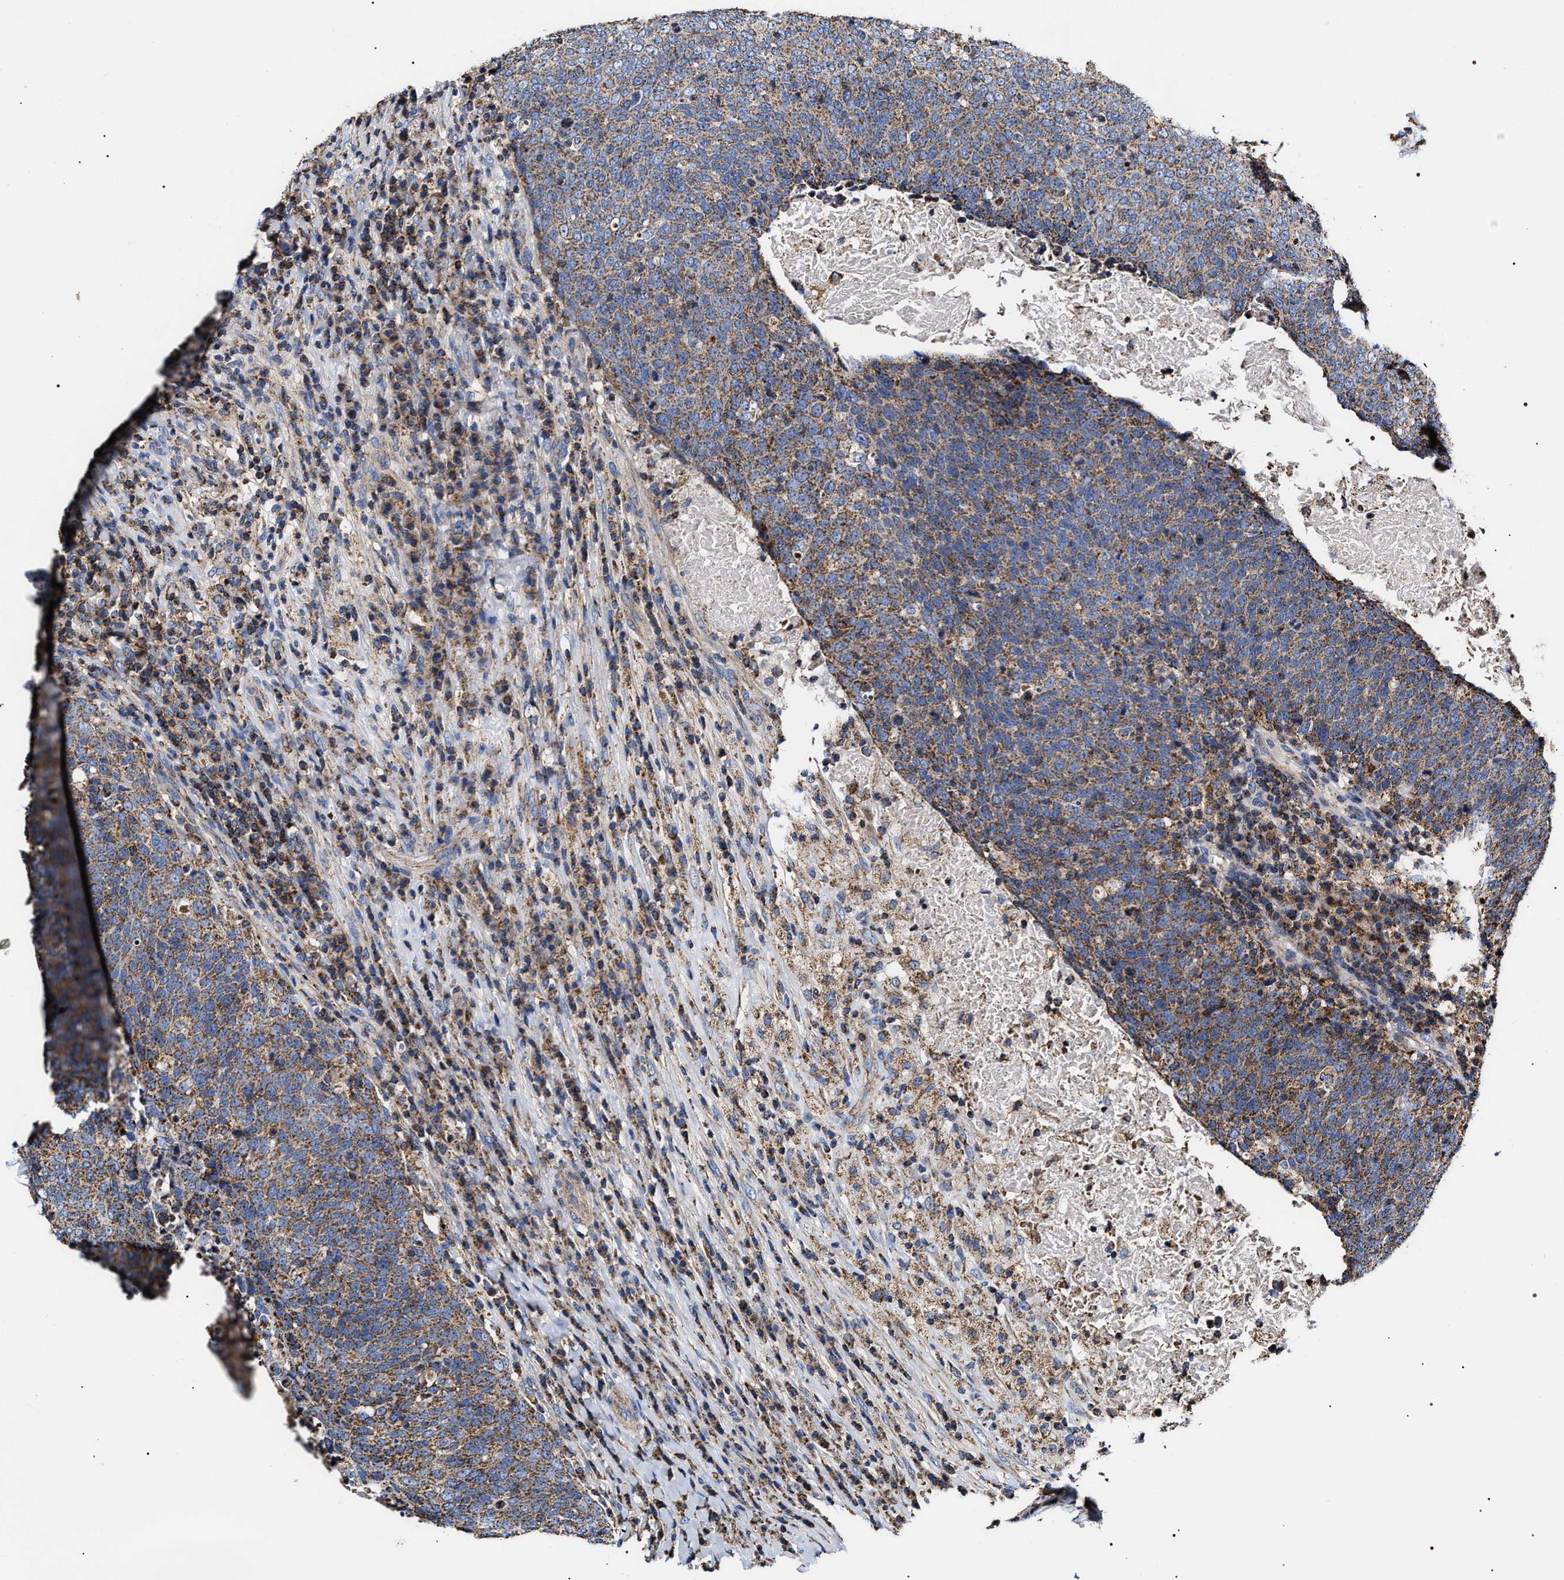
{"staining": {"intensity": "moderate", "quantity": ">75%", "location": "cytoplasmic/membranous"}, "tissue": "head and neck cancer", "cell_type": "Tumor cells", "image_type": "cancer", "snomed": [{"axis": "morphology", "description": "Squamous cell carcinoma, NOS"}, {"axis": "morphology", "description": "Squamous cell carcinoma, metastatic, NOS"}, {"axis": "topography", "description": "Lymph node"}, {"axis": "topography", "description": "Head-Neck"}], "caption": "Metastatic squamous cell carcinoma (head and neck) stained with DAB (3,3'-diaminobenzidine) immunohistochemistry reveals medium levels of moderate cytoplasmic/membranous positivity in approximately >75% of tumor cells.", "gene": "COG5", "patient": {"sex": "male", "age": 62}}